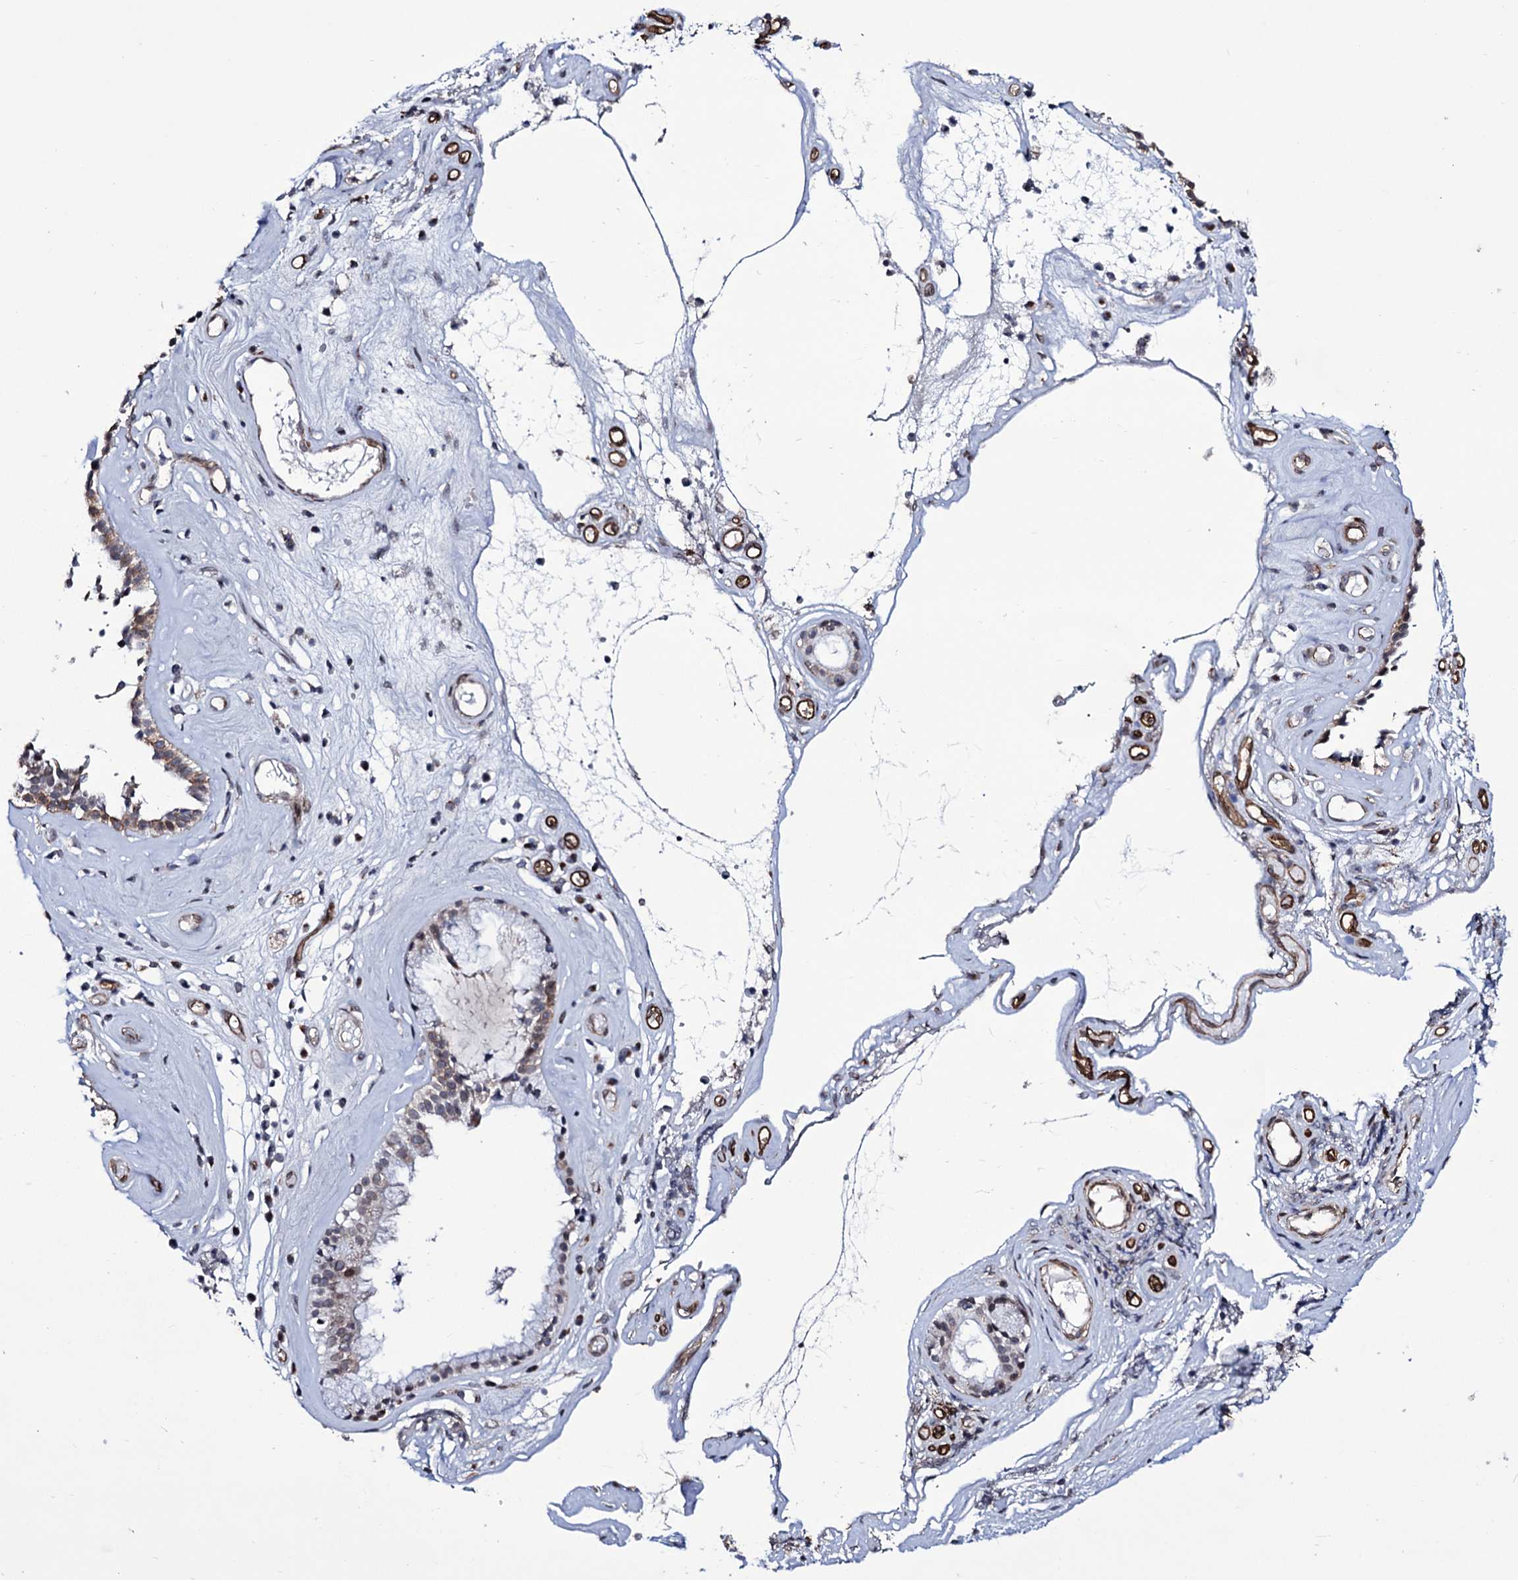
{"staining": {"intensity": "moderate", "quantity": "<25%", "location": "cytoplasmic/membranous"}, "tissue": "nasopharynx", "cell_type": "Respiratory epithelial cells", "image_type": "normal", "snomed": [{"axis": "morphology", "description": "Normal tissue, NOS"}, {"axis": "morphology", "description": "Inflammation, NOS"}, {"axis": "topography", "description": "Nasopharynx"}], "caption": "Approximately <25% of respiratory epithelial cells in unremarkable nasopharynx display moderate cytoplasmic/membranous protein expression as visualized by brown immunohistochemical staining.", "gene": "ZC3H12C", "patient": {"sex": "male", "age": 29}}